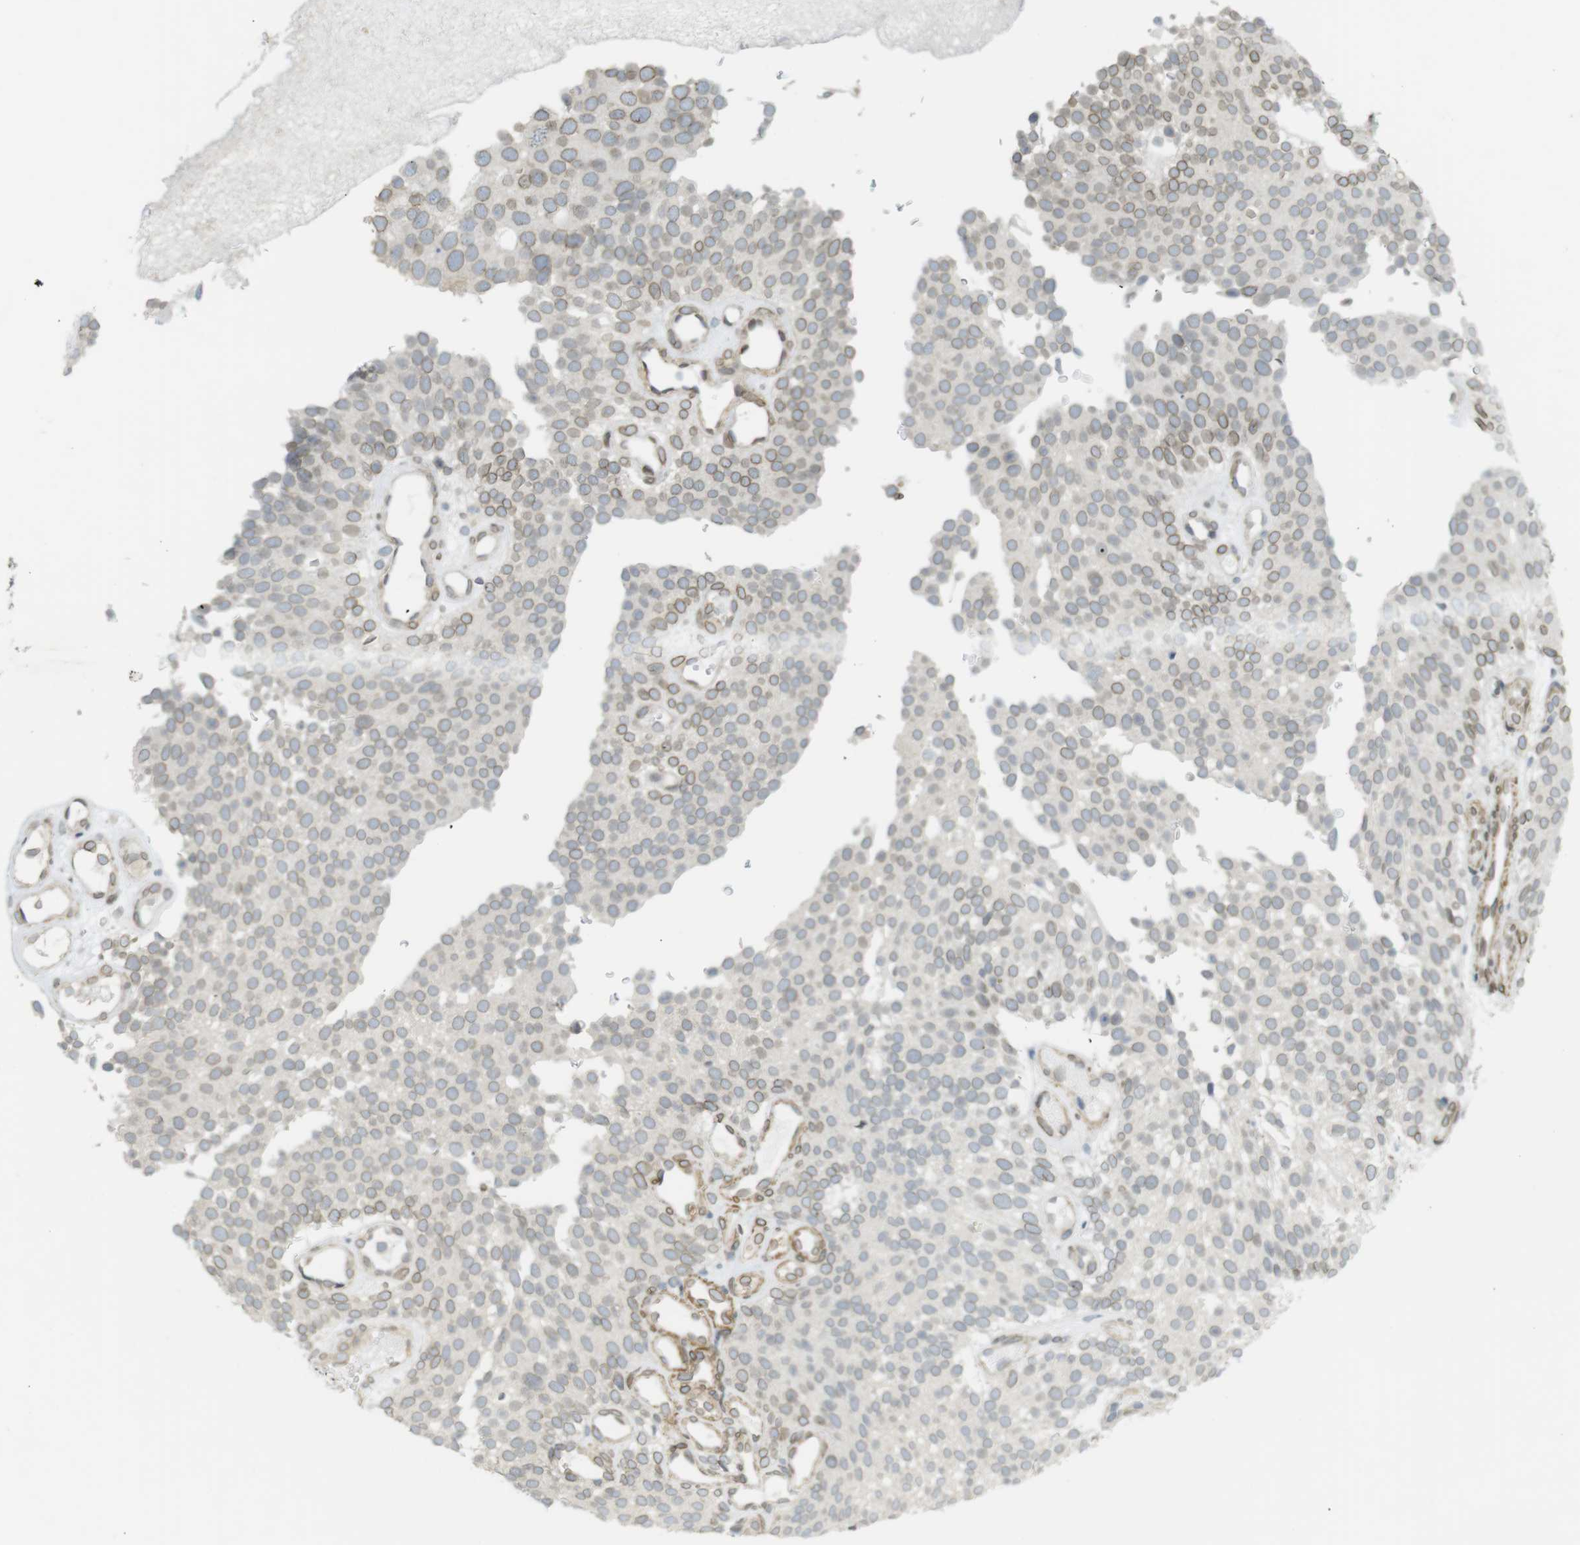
{"staining": {"intensity": "moderate", "quantity": "25%-75%", "location": "cytoplasmic/membranous,nuclear"}, "tissue": "urothelial cancer", "cell_type": "Tumor cells", "image_type": "cancer", "snomed": [{"axis": "morphology", "description": "Urothelial carcinoma, Low grade"}, {"axis": "topography", "description": "Urinary bladder"}], "caption": "A photomicrograph of human urothelial cancer stained for a protein shows moderate cytoplasmic/membranous and nuclear brown staining in tumor cells. Immunohistochemistry (ihc) stains the protein in brown and the nuclei are stained blue.", "gene": "ARL6IP6", "patient": {"sex": "male", "age": 78}}